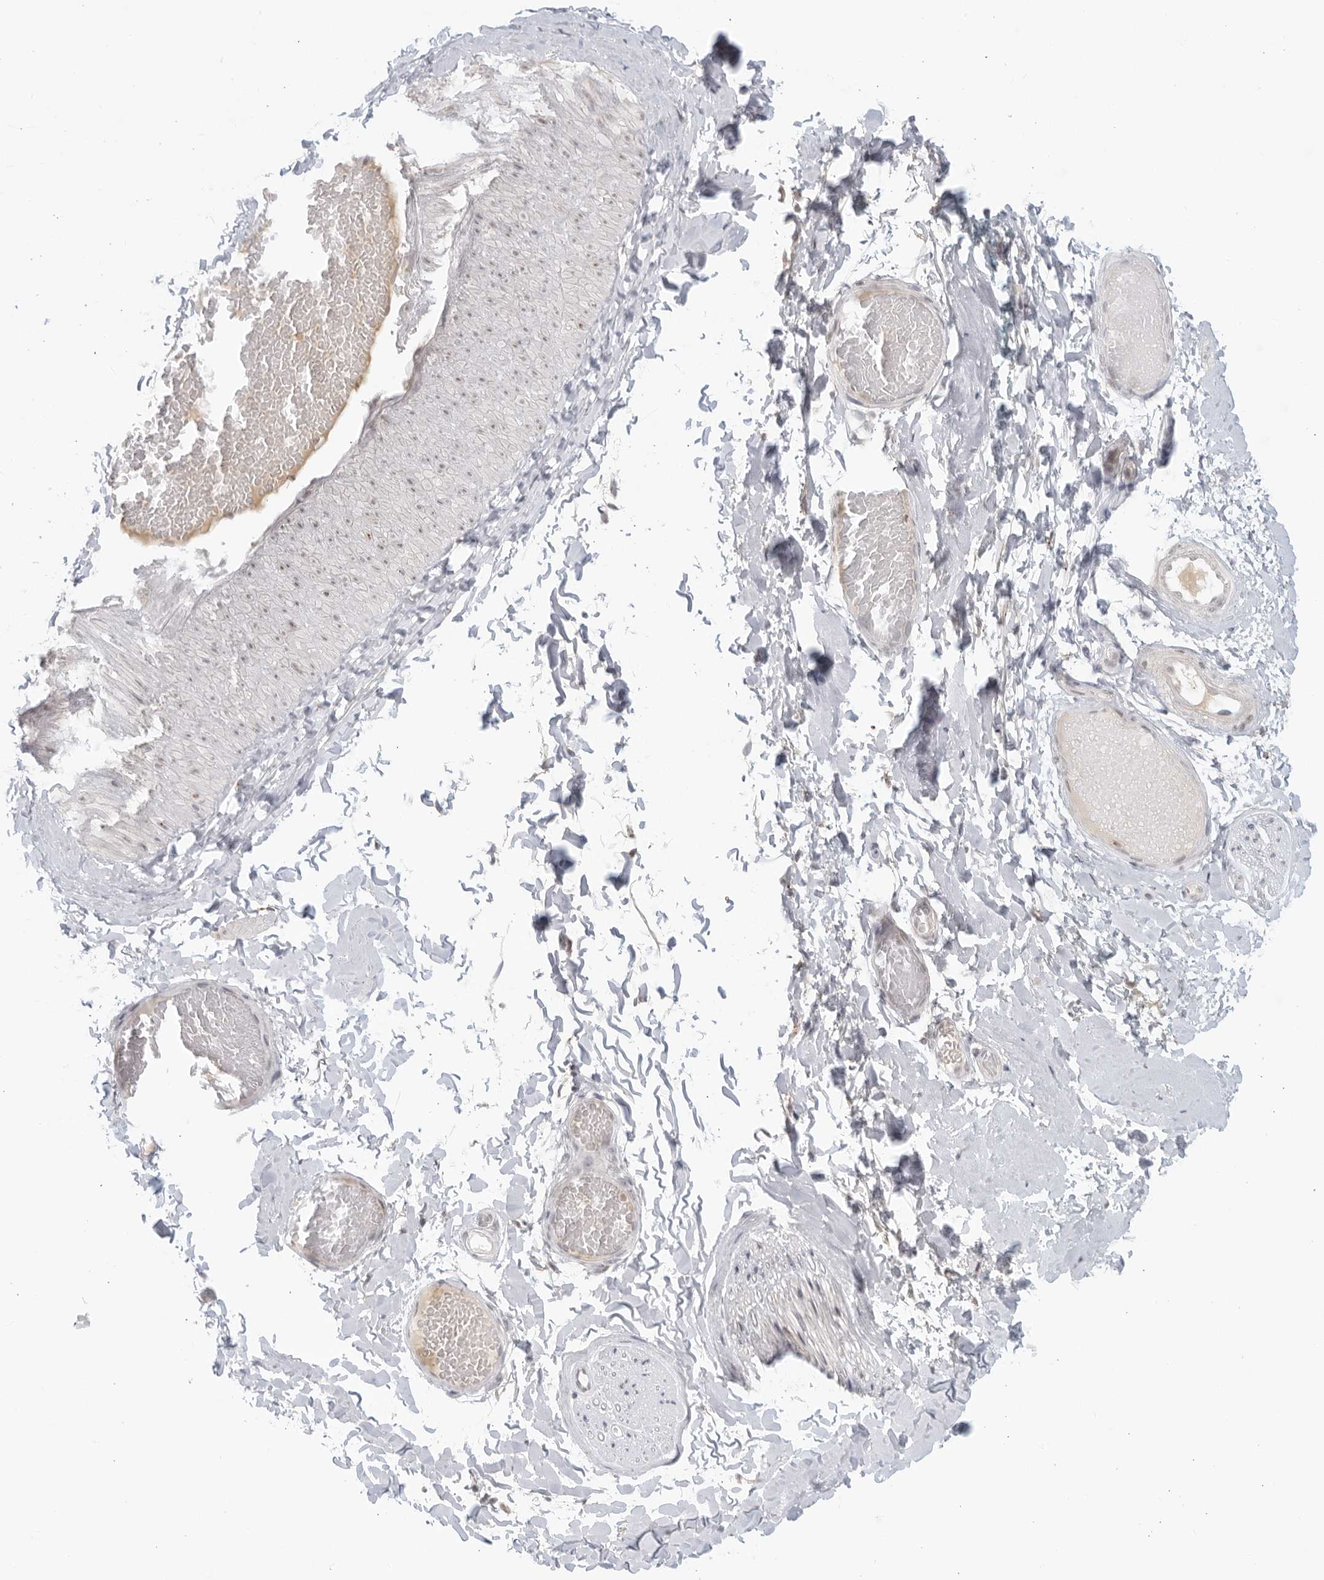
{"staining": {"intensity": "negative", "quantity": "none", "location": "none"}, "tissue": "adipose tissue", "cell_type": "Adipocytes", "image_type": "normal", "snomed": [{"axis": "morphology", "description": "Normal tissue, NOS"}, {"axis": "topography", "description": "Adipose tissue"}, {"axis": "topography", "description": "Vascular tissue"}, {"axis": "topography", "description": "Peripheral nerve tissue"}], "caption": "A high-resolution micrograph shows immunohistochemistry staining of unremarkable adipose tissue, which reveals no significant expression in adipocytes.", "gene": "RAB11FIP3", "patient": {"sex": "male", "age": 25}}